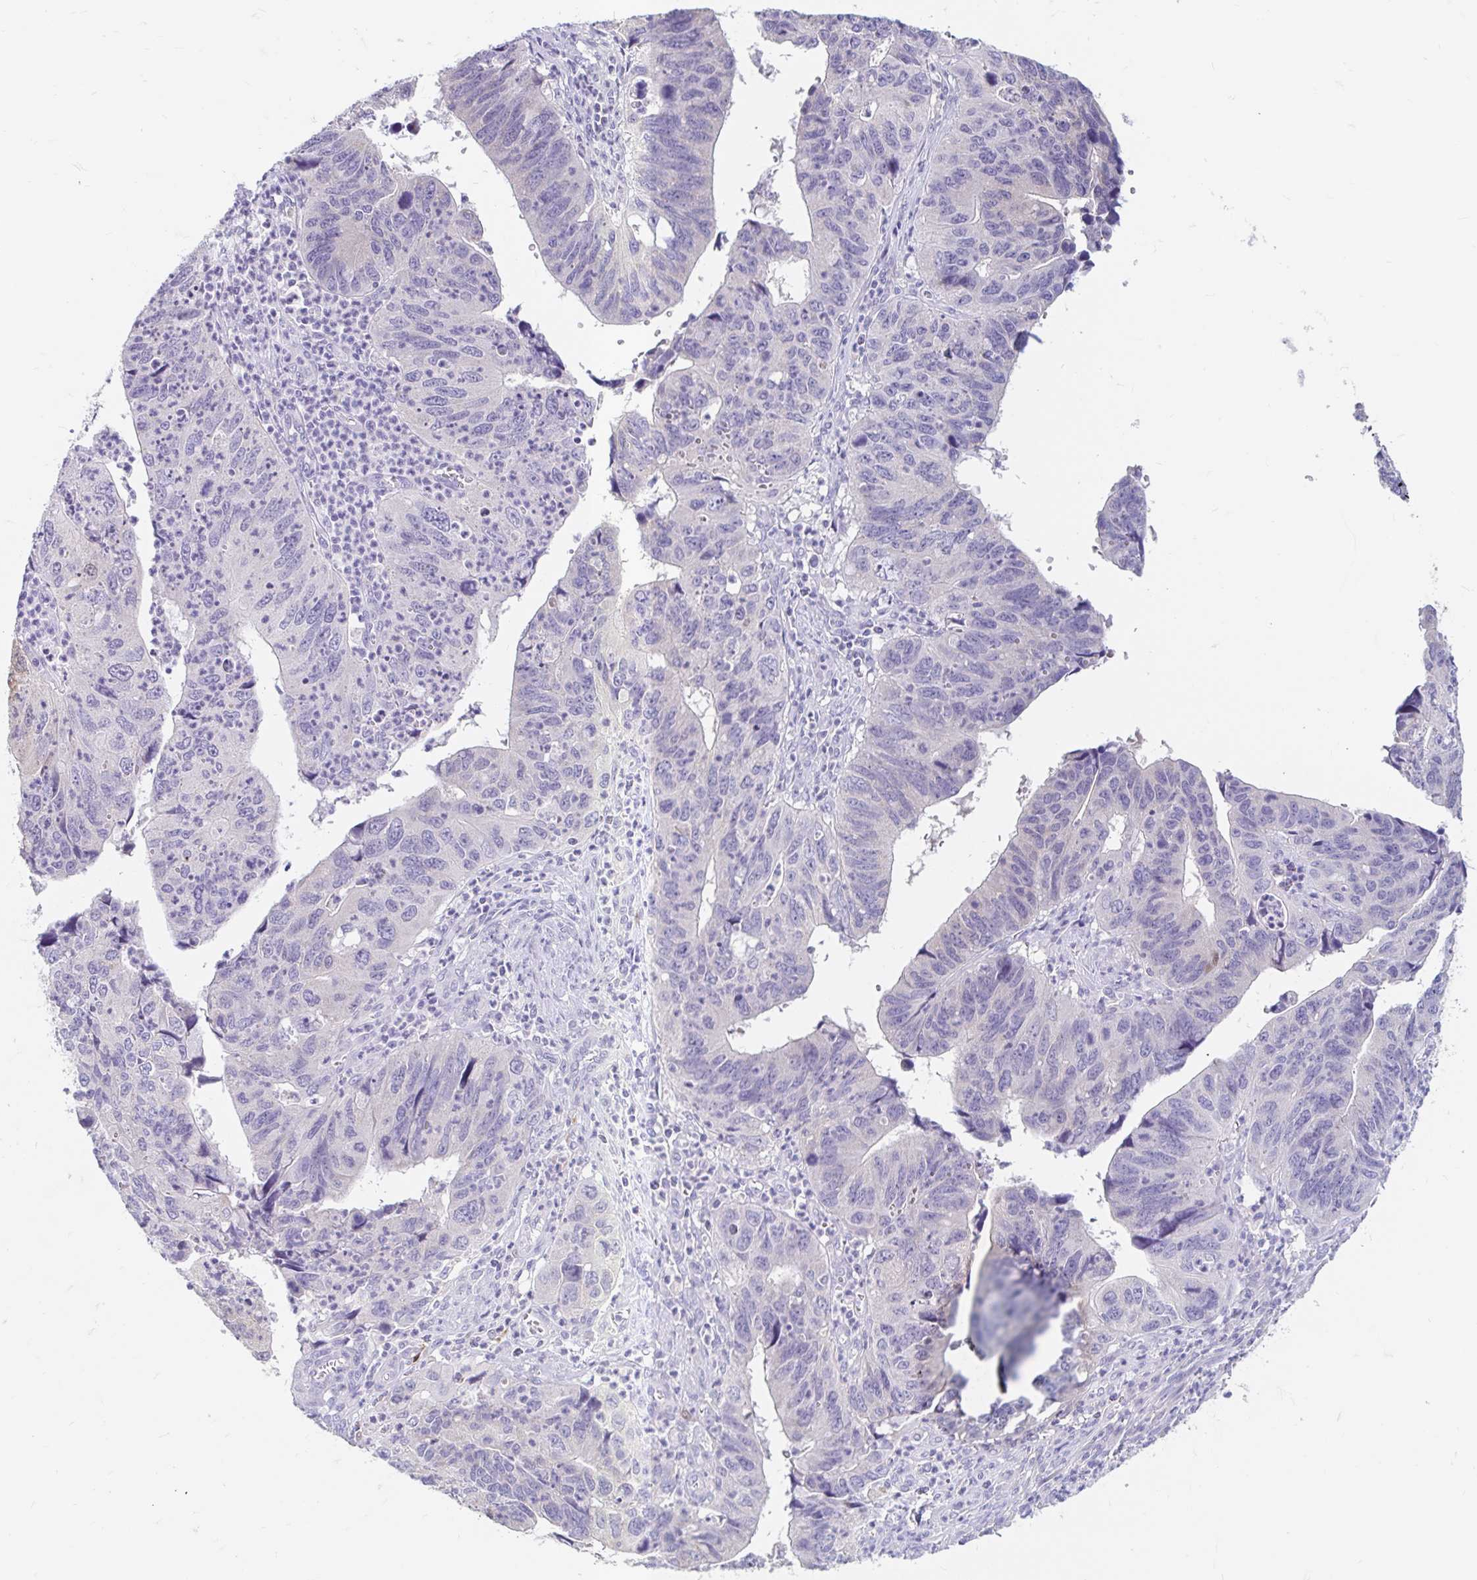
{"staining": {"intensity": "negative", "quantity": "none", "location": "none"}, "tissue": "stomach cancer", "cell_type": "Tumor cells", "image_type": "cancer", "snomed": [{"axis": "morphology", "description": "Adenocarcinoma, NOS"}, {"axis": "topography", "description": "Stomach"}], "caption": "Tumor cells show no significant protein expression in stomach cancer.", "gene": "ADH1A", "patient": {"sex": "male", "age": 59}}